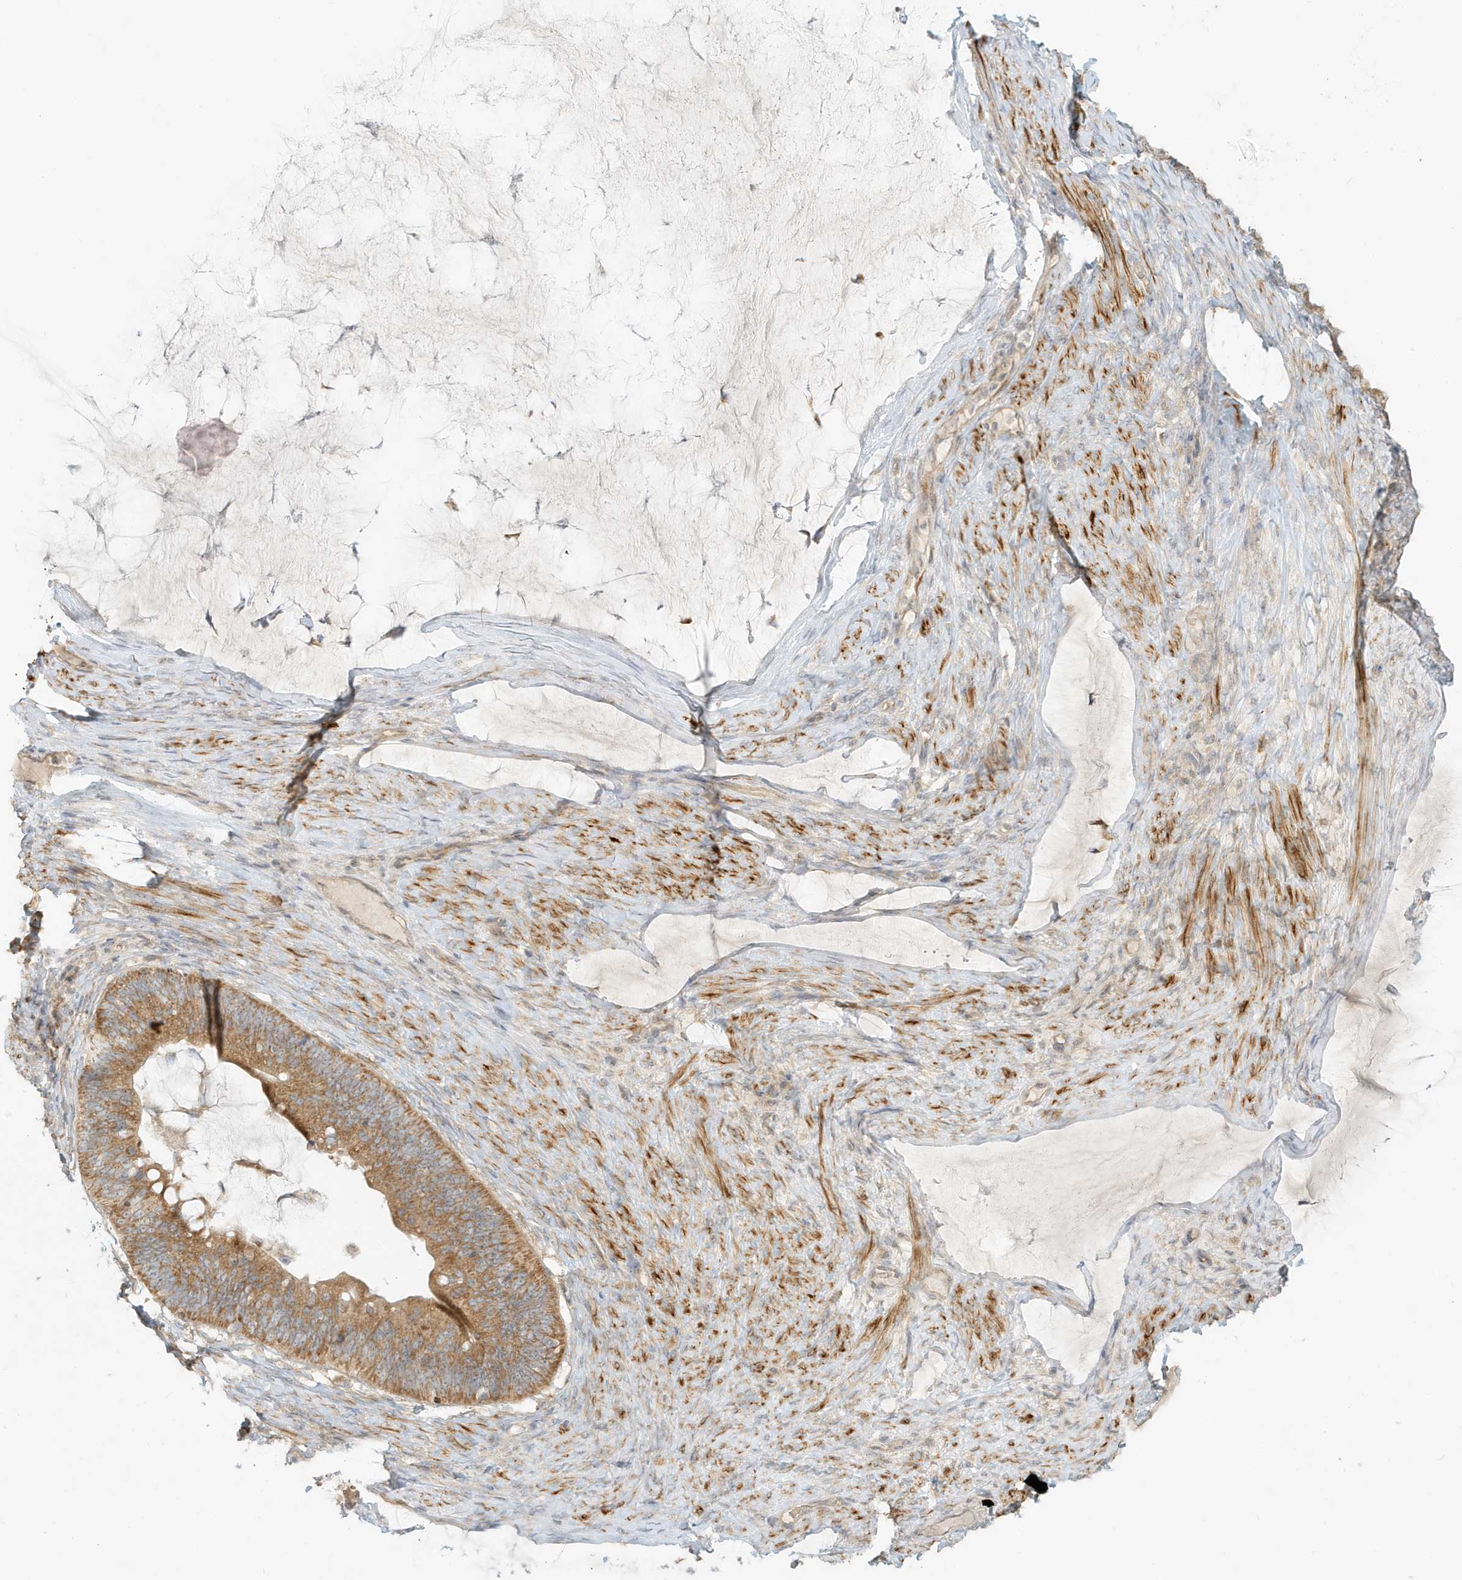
{"staining": {"intensity": "moderate", "quantity": ">75%", "location": "cytoplasmic/membranous"}, "tissue": "ovarian cancer", "cell_type": "Tumor cells", "image_type": "cancer", "snomed": [{"axis": "morphology", "description": "Cystadenocarcinoma, mucinous, NOS"}, {"axis": "topography", "description": "Ovary"}], "caption": "Brown immunohistochemical staining in ovarian cancer displays moderate cytoplasmic/membranous positivity in about >75% of tumor cells.", "gene": "MCOLN1", "patient": {"sex": "female", "age": 61}}